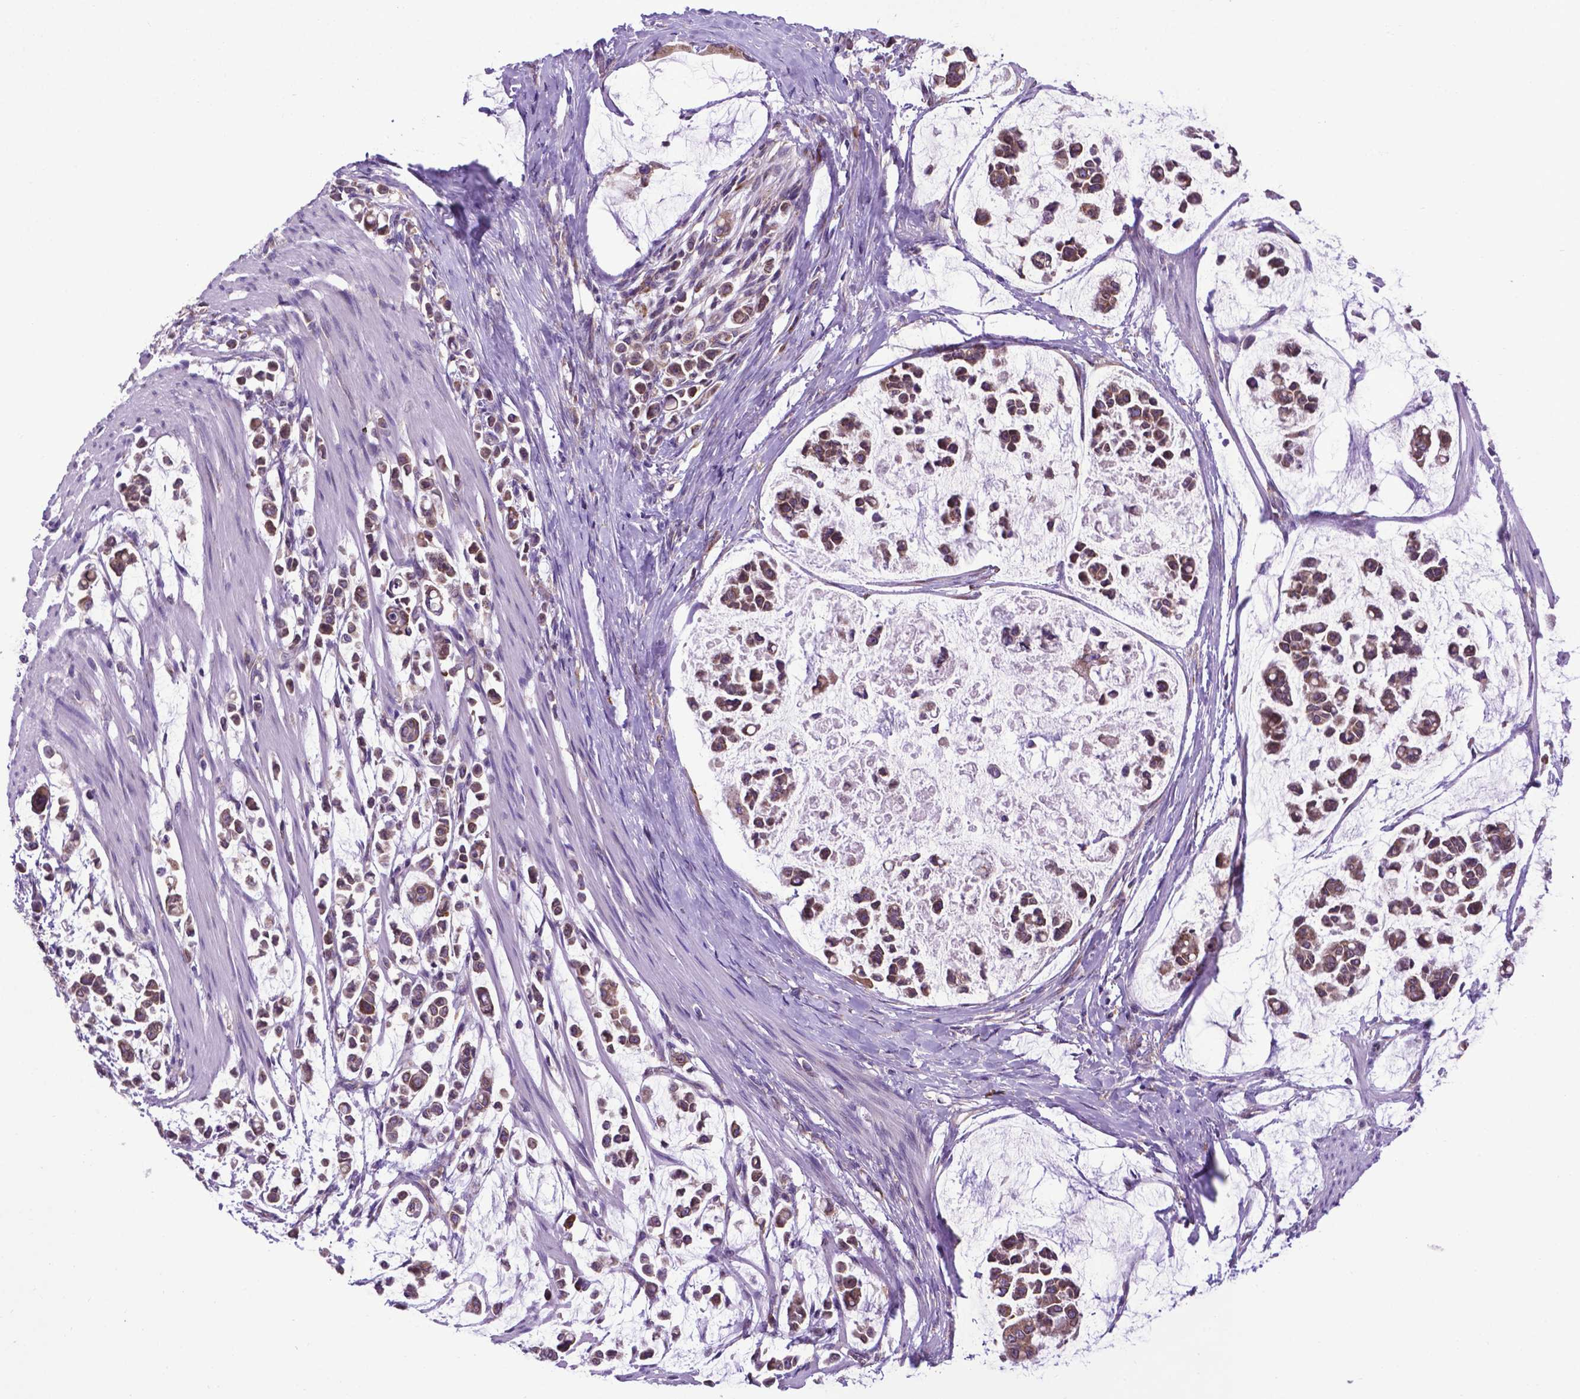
{"staining": {"intensity": "moderate", "quantity": ">75%", "location": "cytoplasmic/membranous"}, "tissue": "stomach cancer", "cell_type": "Tumor cells", "image_type": "cancer", "snomed": [{"axis": "morphology", "description": "Adenocarcinoma, NOS"}, {"axis": "topography", "description": "Stomach"}], "caption": "High-magnification brightfield microscopy of adenocarcinoma (stomach) stained with DAB (brown) and counterstained with hematoxylin (blue). tumor cells exhibit moderate cytoplasmic/membranous positivity is appreciated in approximately>75% of cells.", "gene": "WDR83OS", "patient": {"sex": "male", "age": 82}}